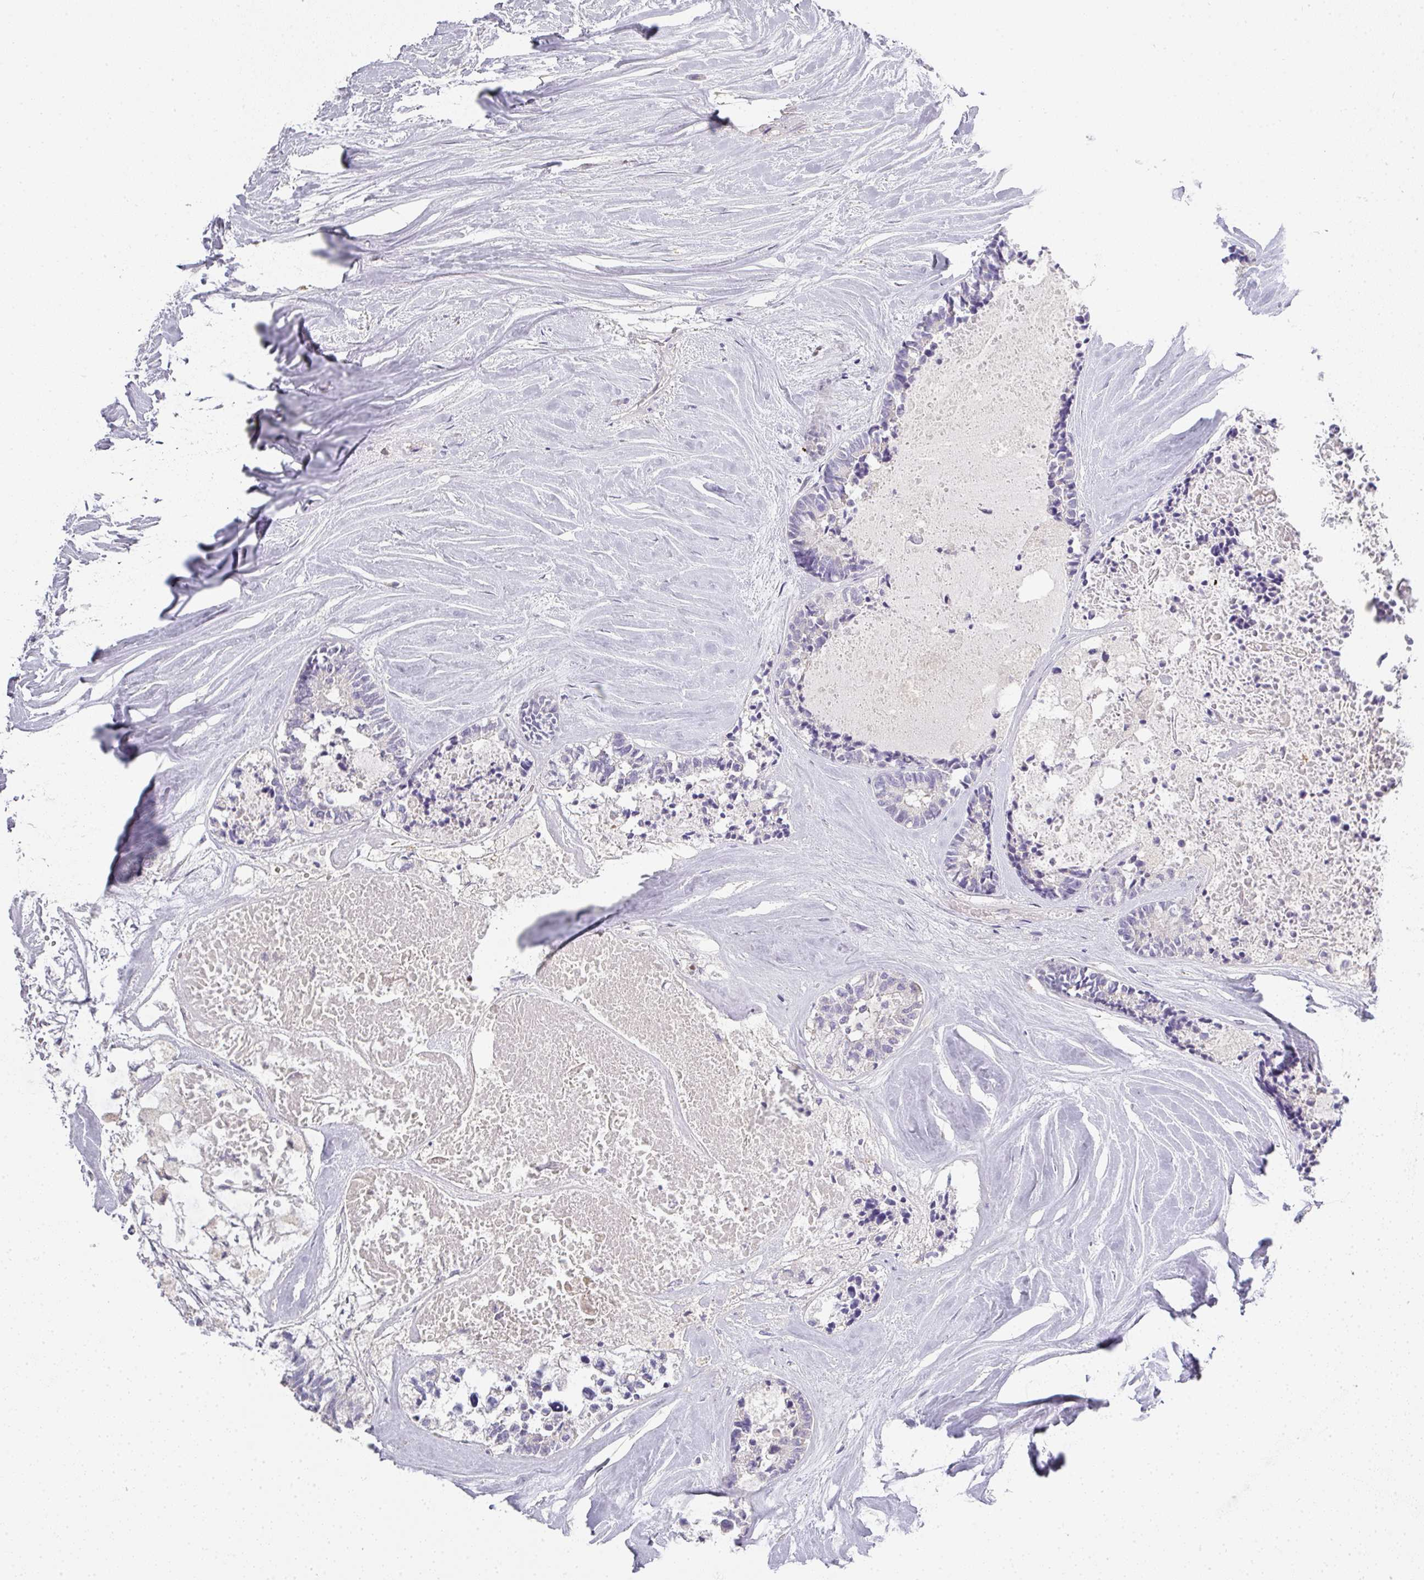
{"staining": {"intensity": "negative", "quantity": "none", "location": "none"}, "tissue": "colorectal cancer", "cell_type": "Tumor cells", "image_type": "cancer", "snomed": [{"axis": "morphology", "description": "Adenocarcinoma, NOS"}, {"axis": "topography", "description": "Colon"}, {"axis": "topography", "description": "Rectum"}], "caption": "This photomicrograph is of colorectal cancer (adenocarcinoma) stained with immunohistochemistry to label a protein in brown with the nuclei are counter-stained blue. There is no staining in tumor cells.", "gene": "HHEX", "patient": {"sex": "male", "age": 57}}